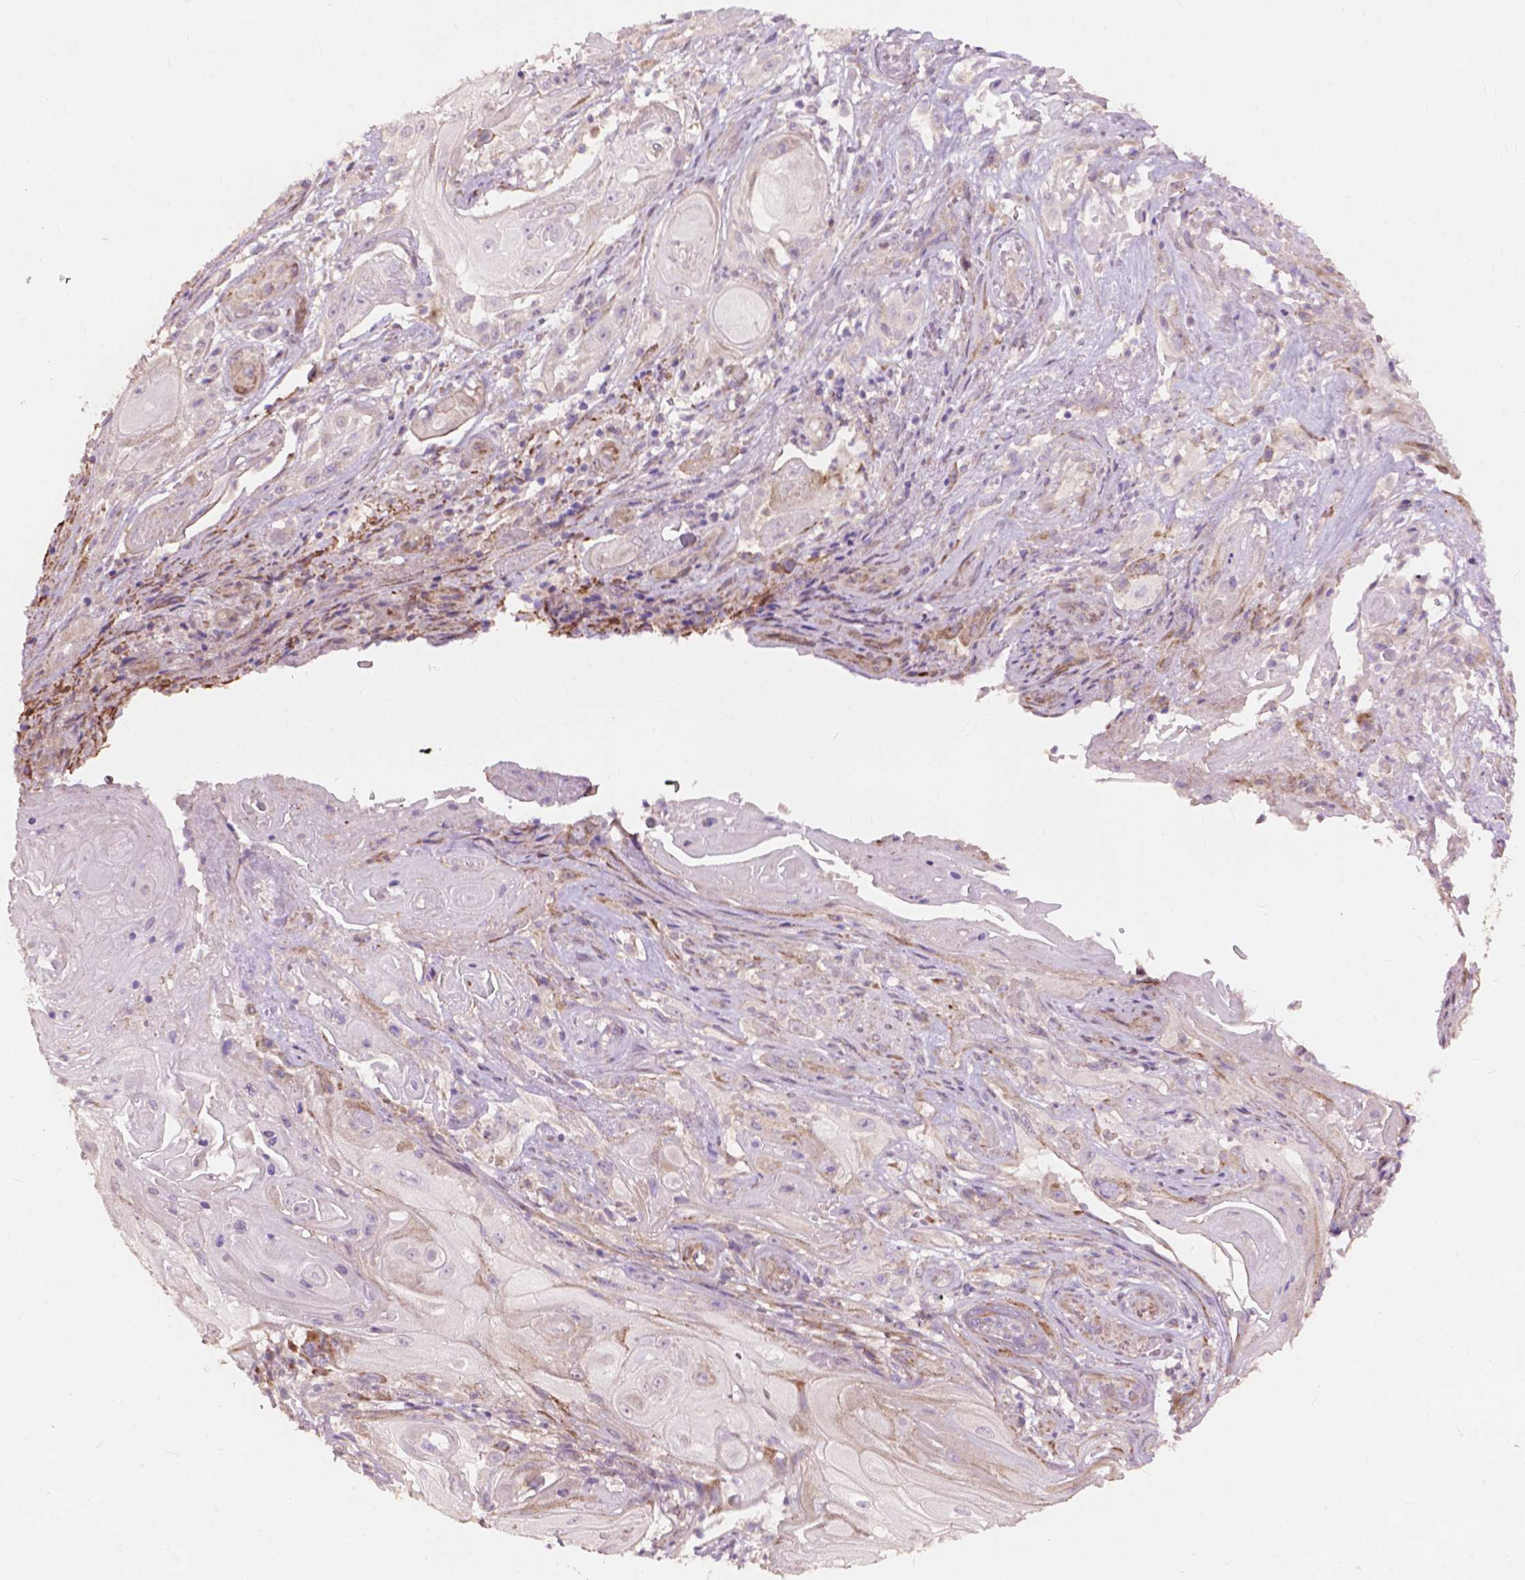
{"staining": {"intensity": "negative", "quantity": "none", "location": "none"}, "tissue": "skin cancer", "cell_type": "Tumor cells", "image_type": "cancer", "snomed": [{"axis": "morphology", "description": "Squamous cell carcinoma, NOS"}, {"axis": "topography", "description": "Skin"}], "caption": "The histopathology image displays no significant expression in tumor cells of skin cancer. (Brightfield microscopy of DAB immunohistochemistry (IHC) at high magnification).", "gene": "FNIP1", "patient": {"sex": "male", "age": 62}}